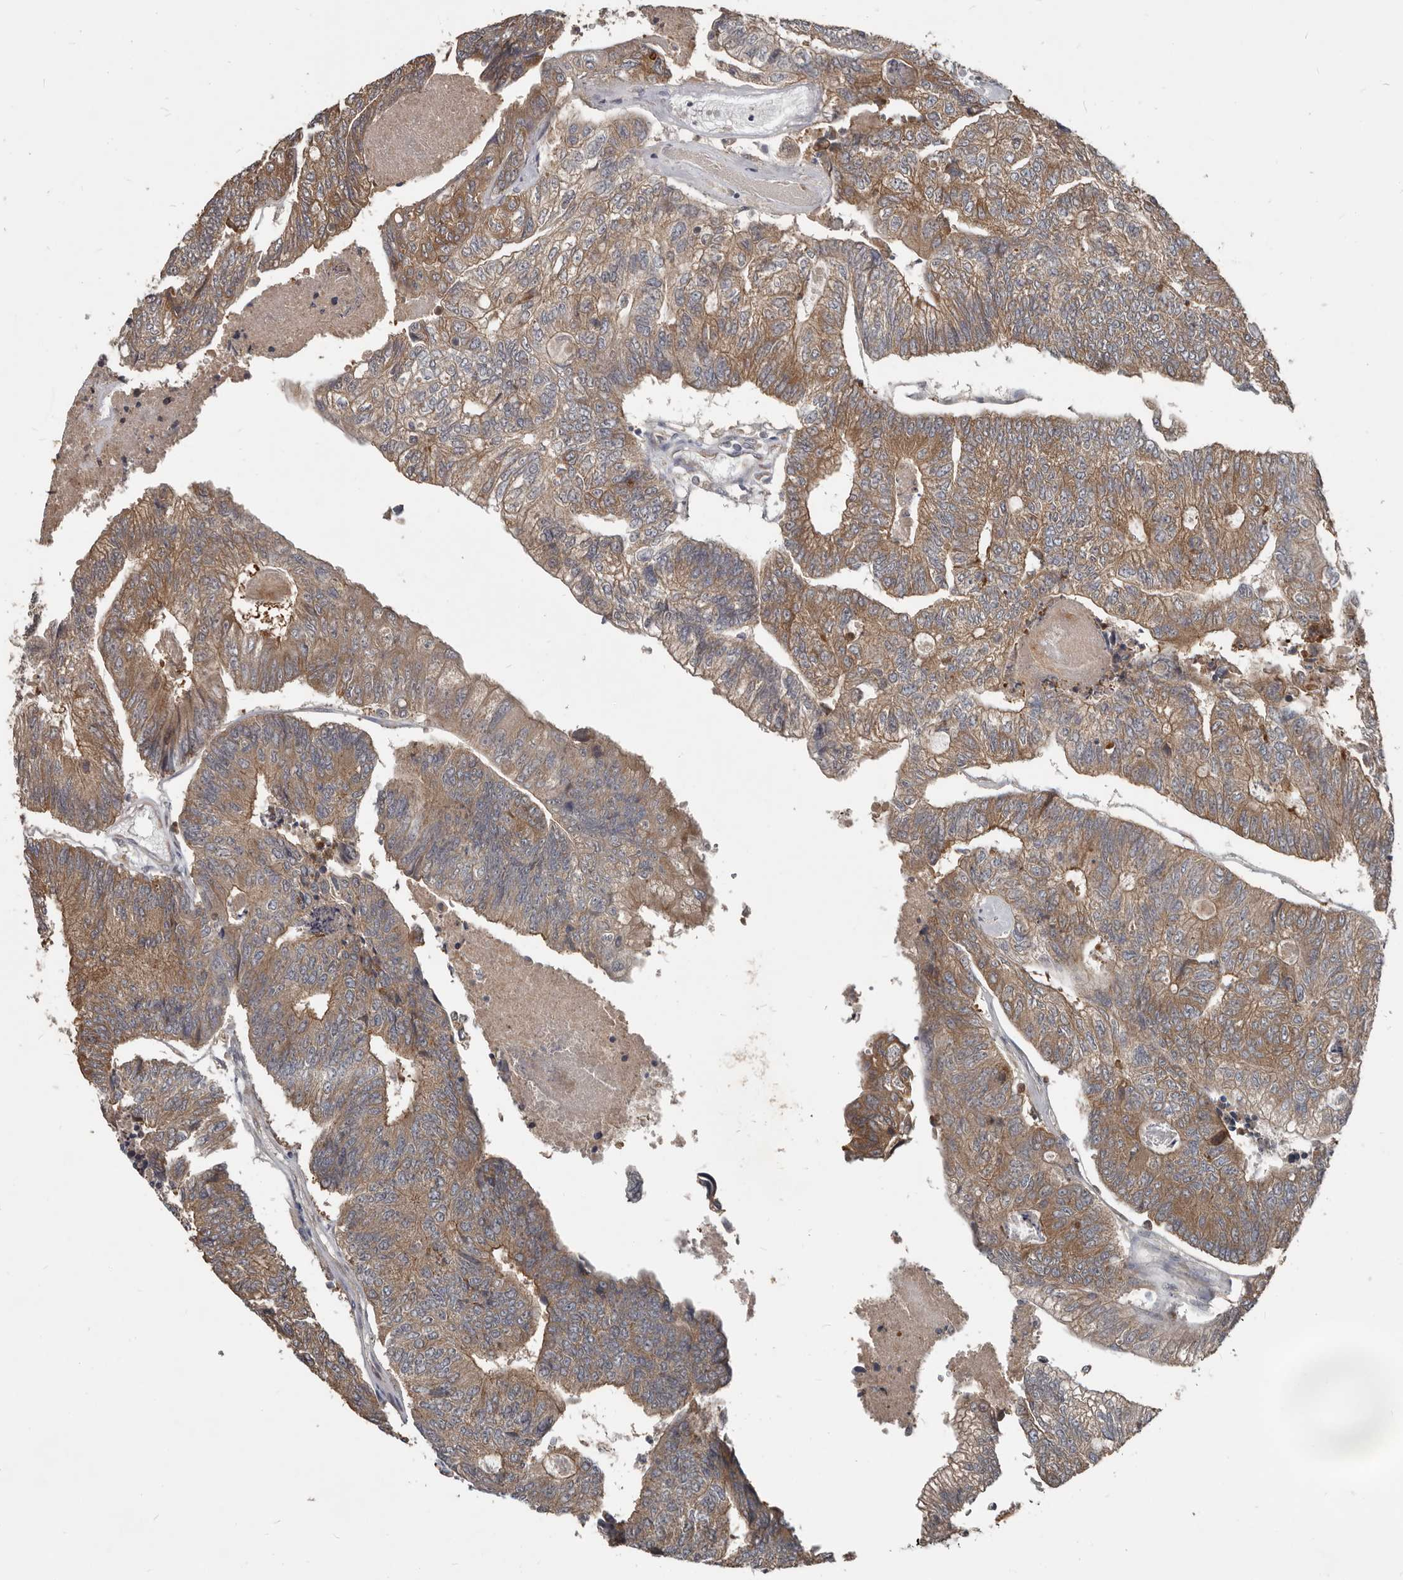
{"staining": {"intensity": "moderate", "quantity": ">75%", "location": "cytoplasmic/membranous"}, "tissue": "colorectal cancer", "cell_type": "Tumor cells", "image_type": "cancer", "snomed": [{"axis": "morphology", "description": "Adenocarcinoma, NOS"}, {"axis": "topography", "description": "Colon"}], "caption": "DAB (3,3'-diaminobenzidine) immunohistochemical staining of colorectal cancer (adenocarcinoma) exhibits moderate cytoplasmic/membranous protein staining in about >75% of tumor cells.", "gene": "AKNAD1", "patient": {"sex": "female", "age": 67}}